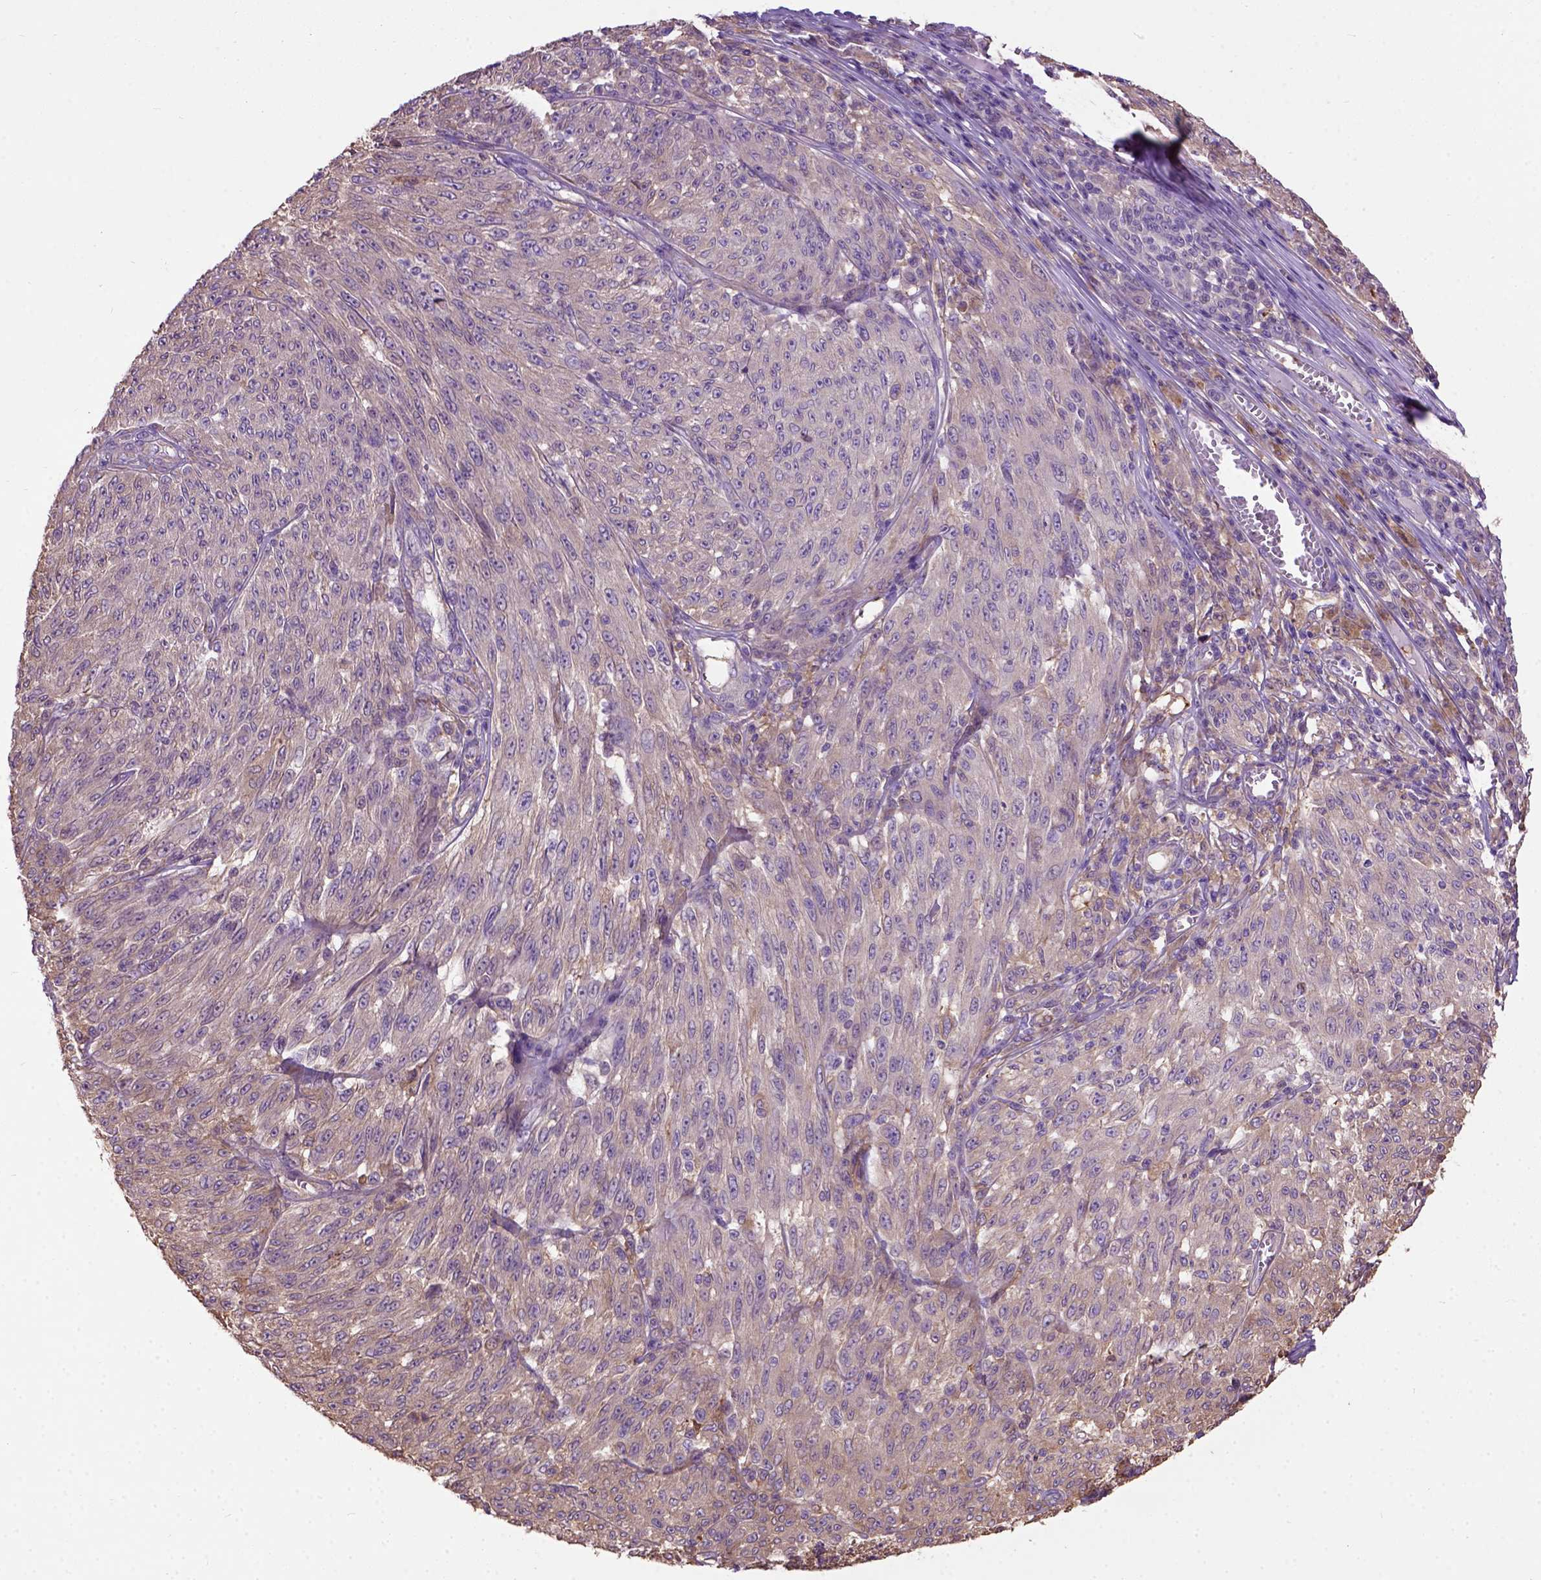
{"staining": {"intensity": "weak", "quantity": ">75%", "location": "cytoplasmic/membranous"}, "tissue": "melanoma", "cell_type": "Tumor cells", "image_type": "cancer", "snomed": [{"axis": "morphology", "description": "Malignant melanoma, NOS"}, {"axis": "topography", "description": "Skin"}], "caption": "The micrograph reveals immunohistochemical staining of malignant melanoma. There is weak cytoplasmic/membranous positivity is present in approximately >75% of tumor cells.", "gene": "SEMA4F", "patient": {"sex": "male", "age": 85}}